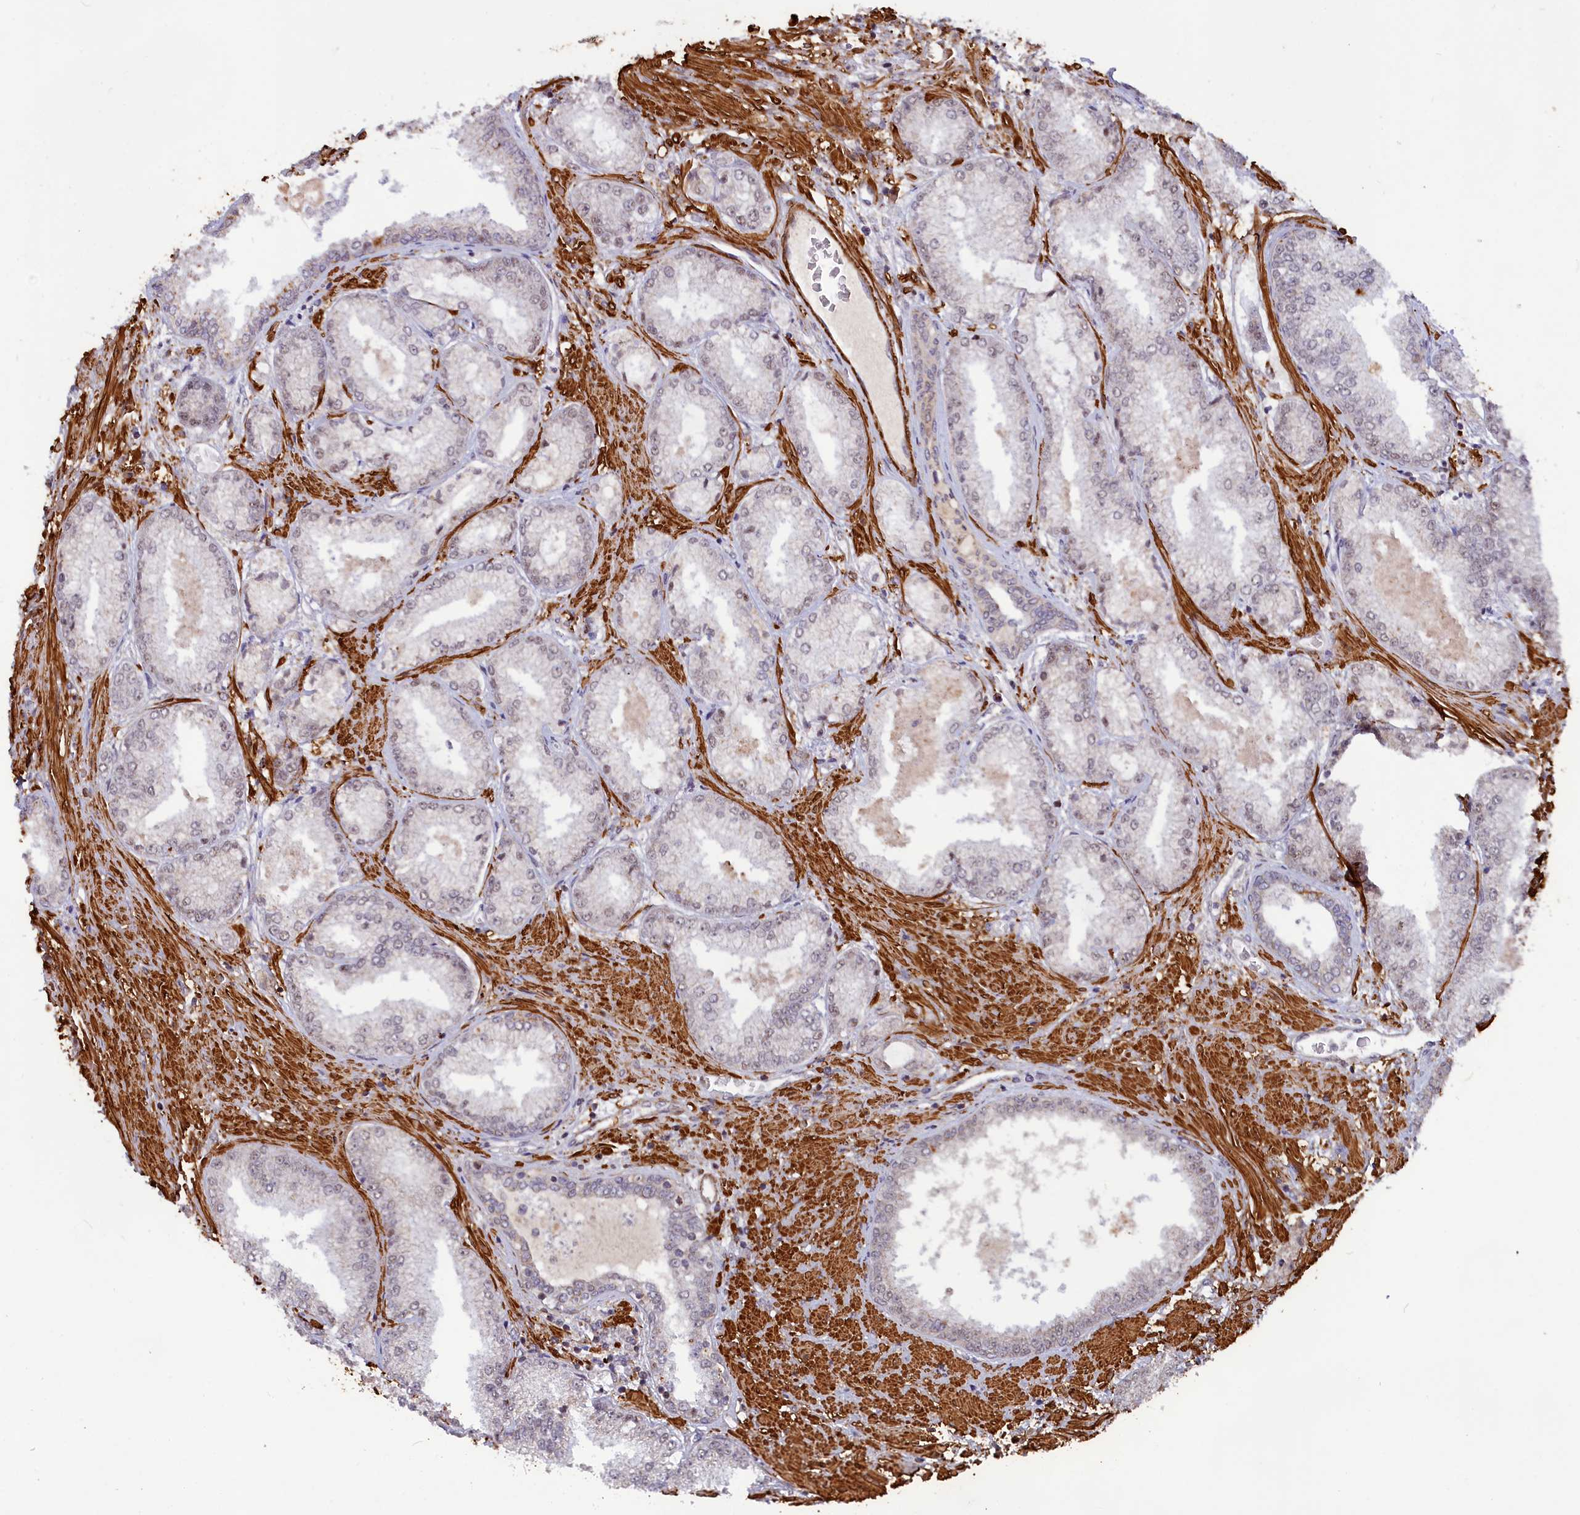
{"staining": {"intensity": "negative", "quantity": "none", "location": "none"}, "tissue": "prostate cancer", "cell_type": "Tumor cells", "image_type": "cancer", "snomed": [{"axis": "morphology", "description": "Adenocarcinoma, High grade"}, {"axis": "topography", "description": "Prostate"}], "caption": "Prostate cancer stained for a protein using immunohistochemistry (IHC) displays no staining tumor cells.", "gene": "CCDC154", "patient": {"sex": "male", "age": 71}}